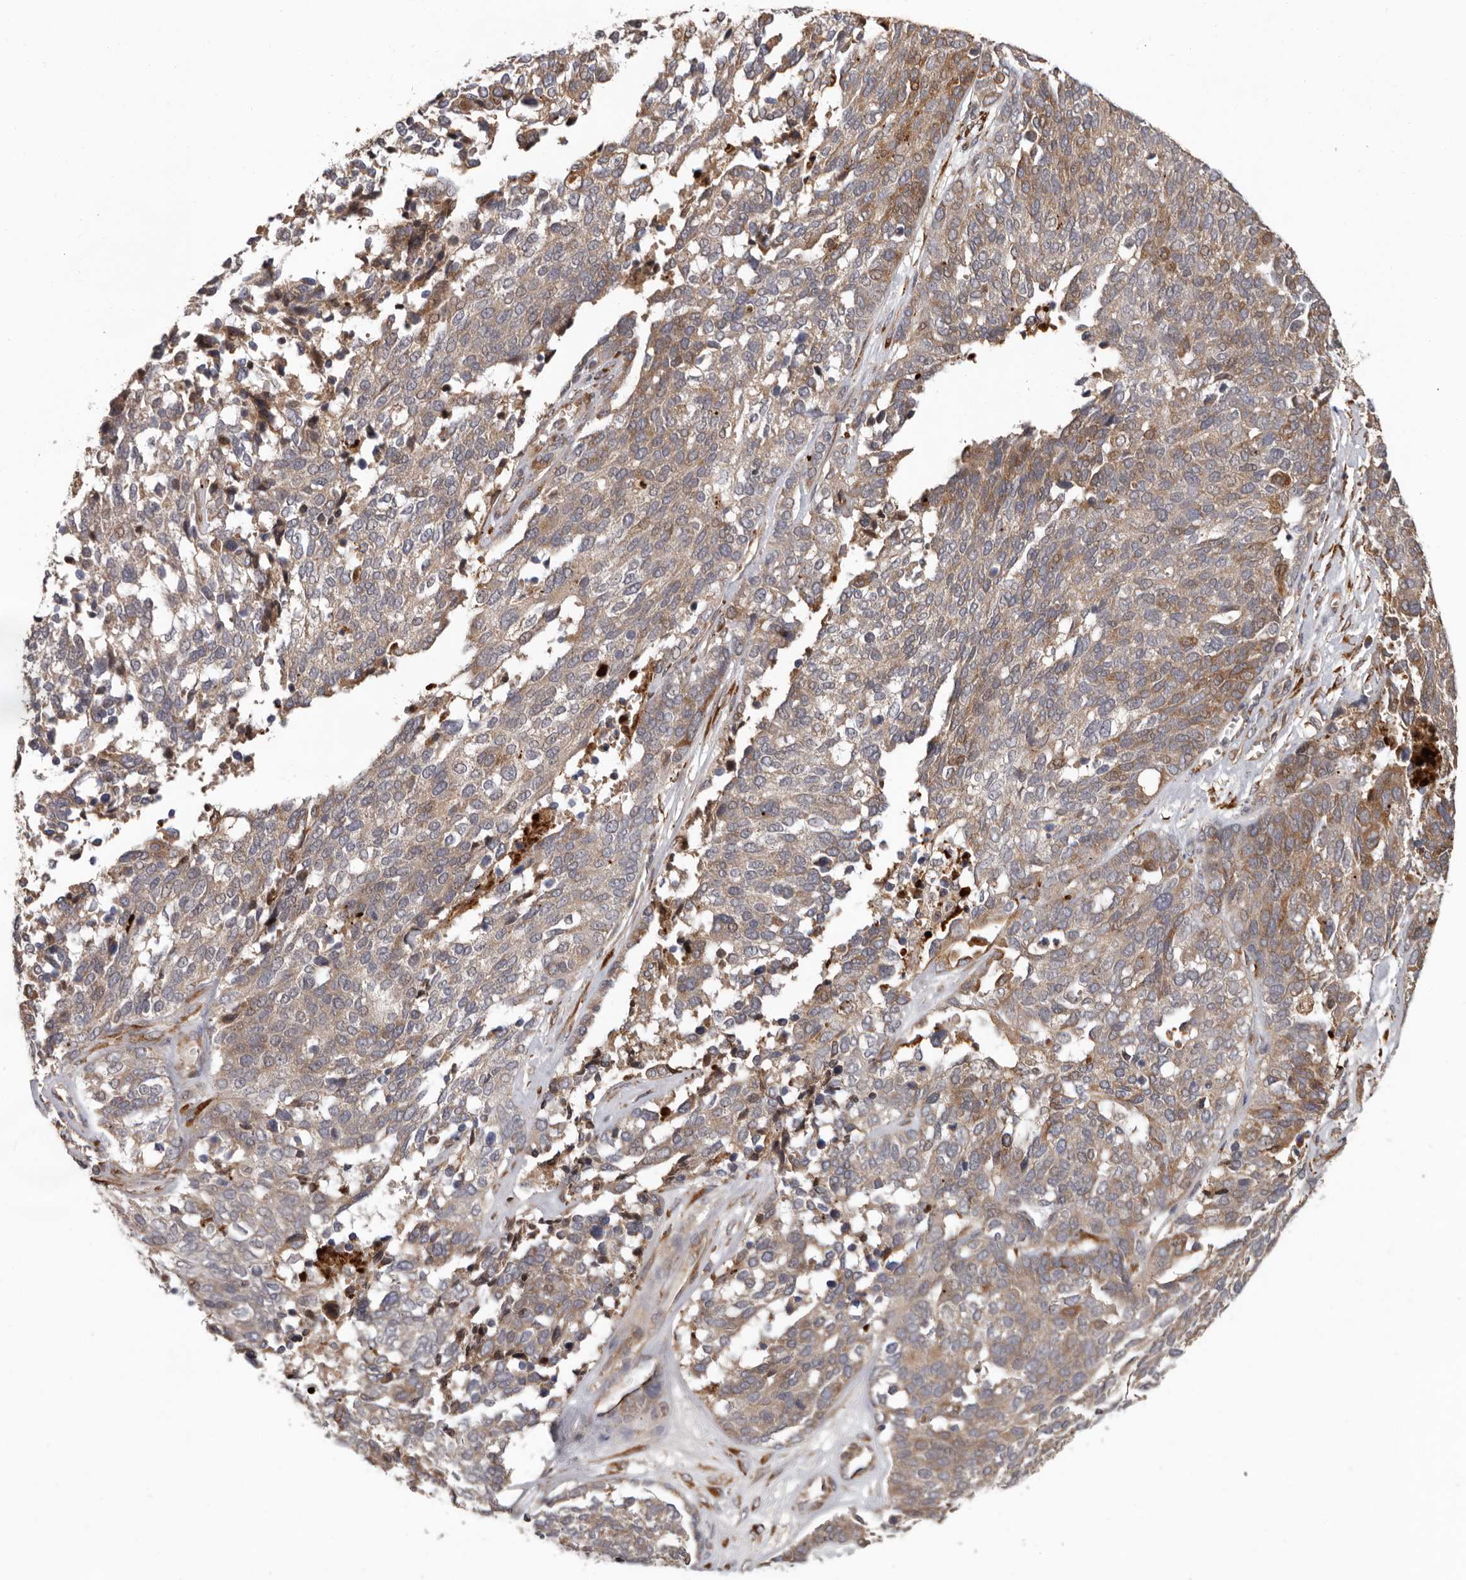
{"staining": {"intensity": "moderate", "quantity": ">75%", "location": "cytoplasmic/membranous"}, "tissue": "ovarian cancer", "cell_type": "Tumor cells", "image_type": "cancer", "snomed": [{"axis": "morphology", "description": "Cystadenocarcinoma, serous, NOS"}, {"axis": "topography", "description": "Ovary"}], "caption": "A brown stain shows moderate cytoplasmic/membranous positivity of a protein in serous cystadenocarcinoma (ovarian) tumor cells. (DAB (3,3'-diaminobenzidine) IHC, brown staining for protein, blue staining for nuclei).", "gene": "MTF1", "patient": {"sex": "female", "age": 44}}